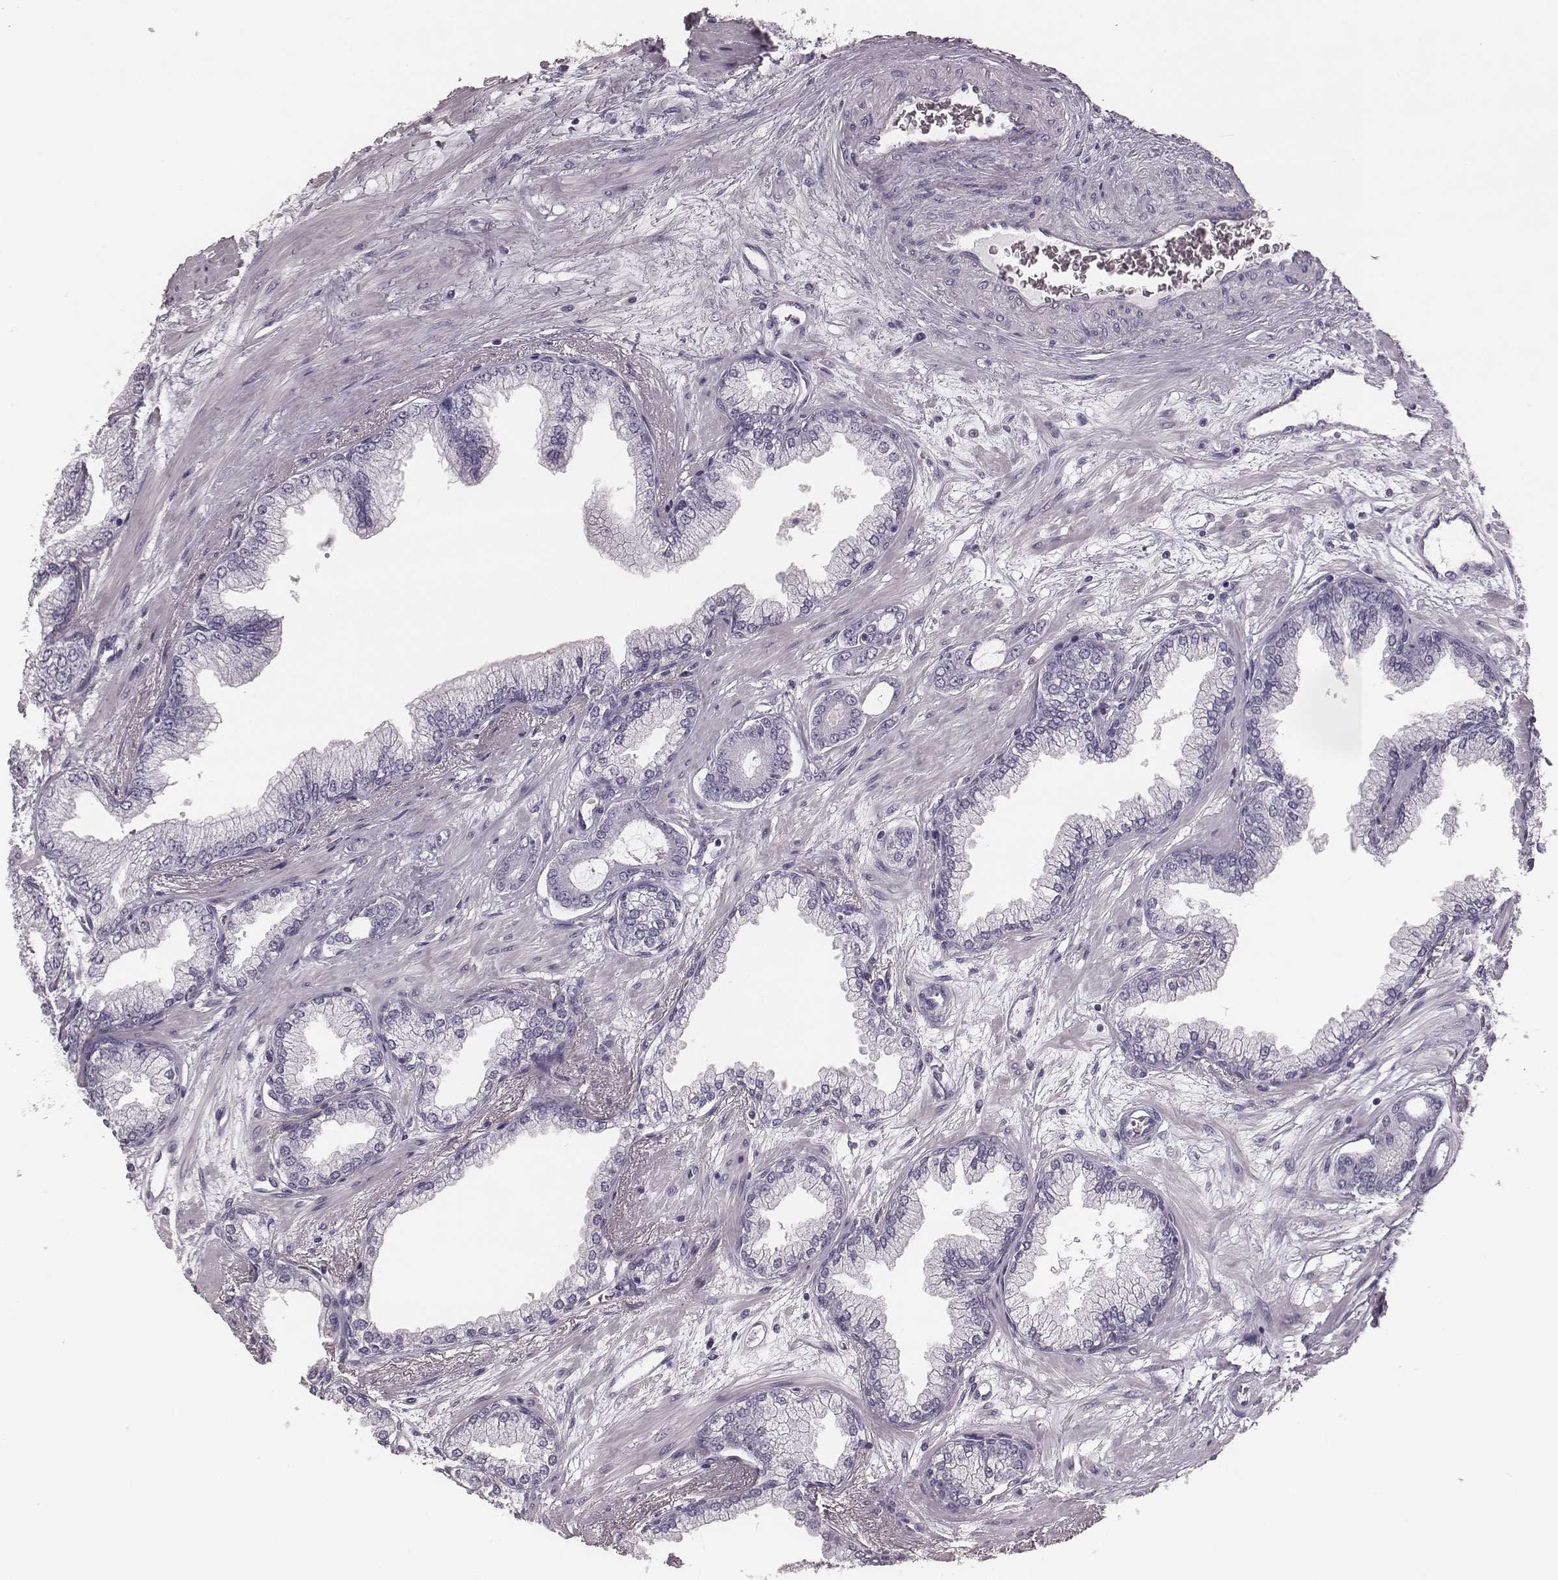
{"staining": {"intensity": "negative", "quantity": "none", "location": "none"}, "tissue": "prostate cancer", "cell_type": "Tumor cells", "image_type": "cancer", "snomed": [{"axis": "morphology", "description": "Adenocarcinoma, Low grade"}, {"axis": "topography", "description": "Prostate"}], "caption": "Immunohistochemistry (IHC) of human prostate low-grade adenocarcinoma demonstrates no expression in tumor cells. The staining was performed using DAB (3,3'-diaminobenzidine) to visualize the protein expression in brown, while the nuclei were stained in blue with hematoxylin (Magnification: 20x).", "gene": "KRT74", "patient": {"sex": "male", "age": 64}}